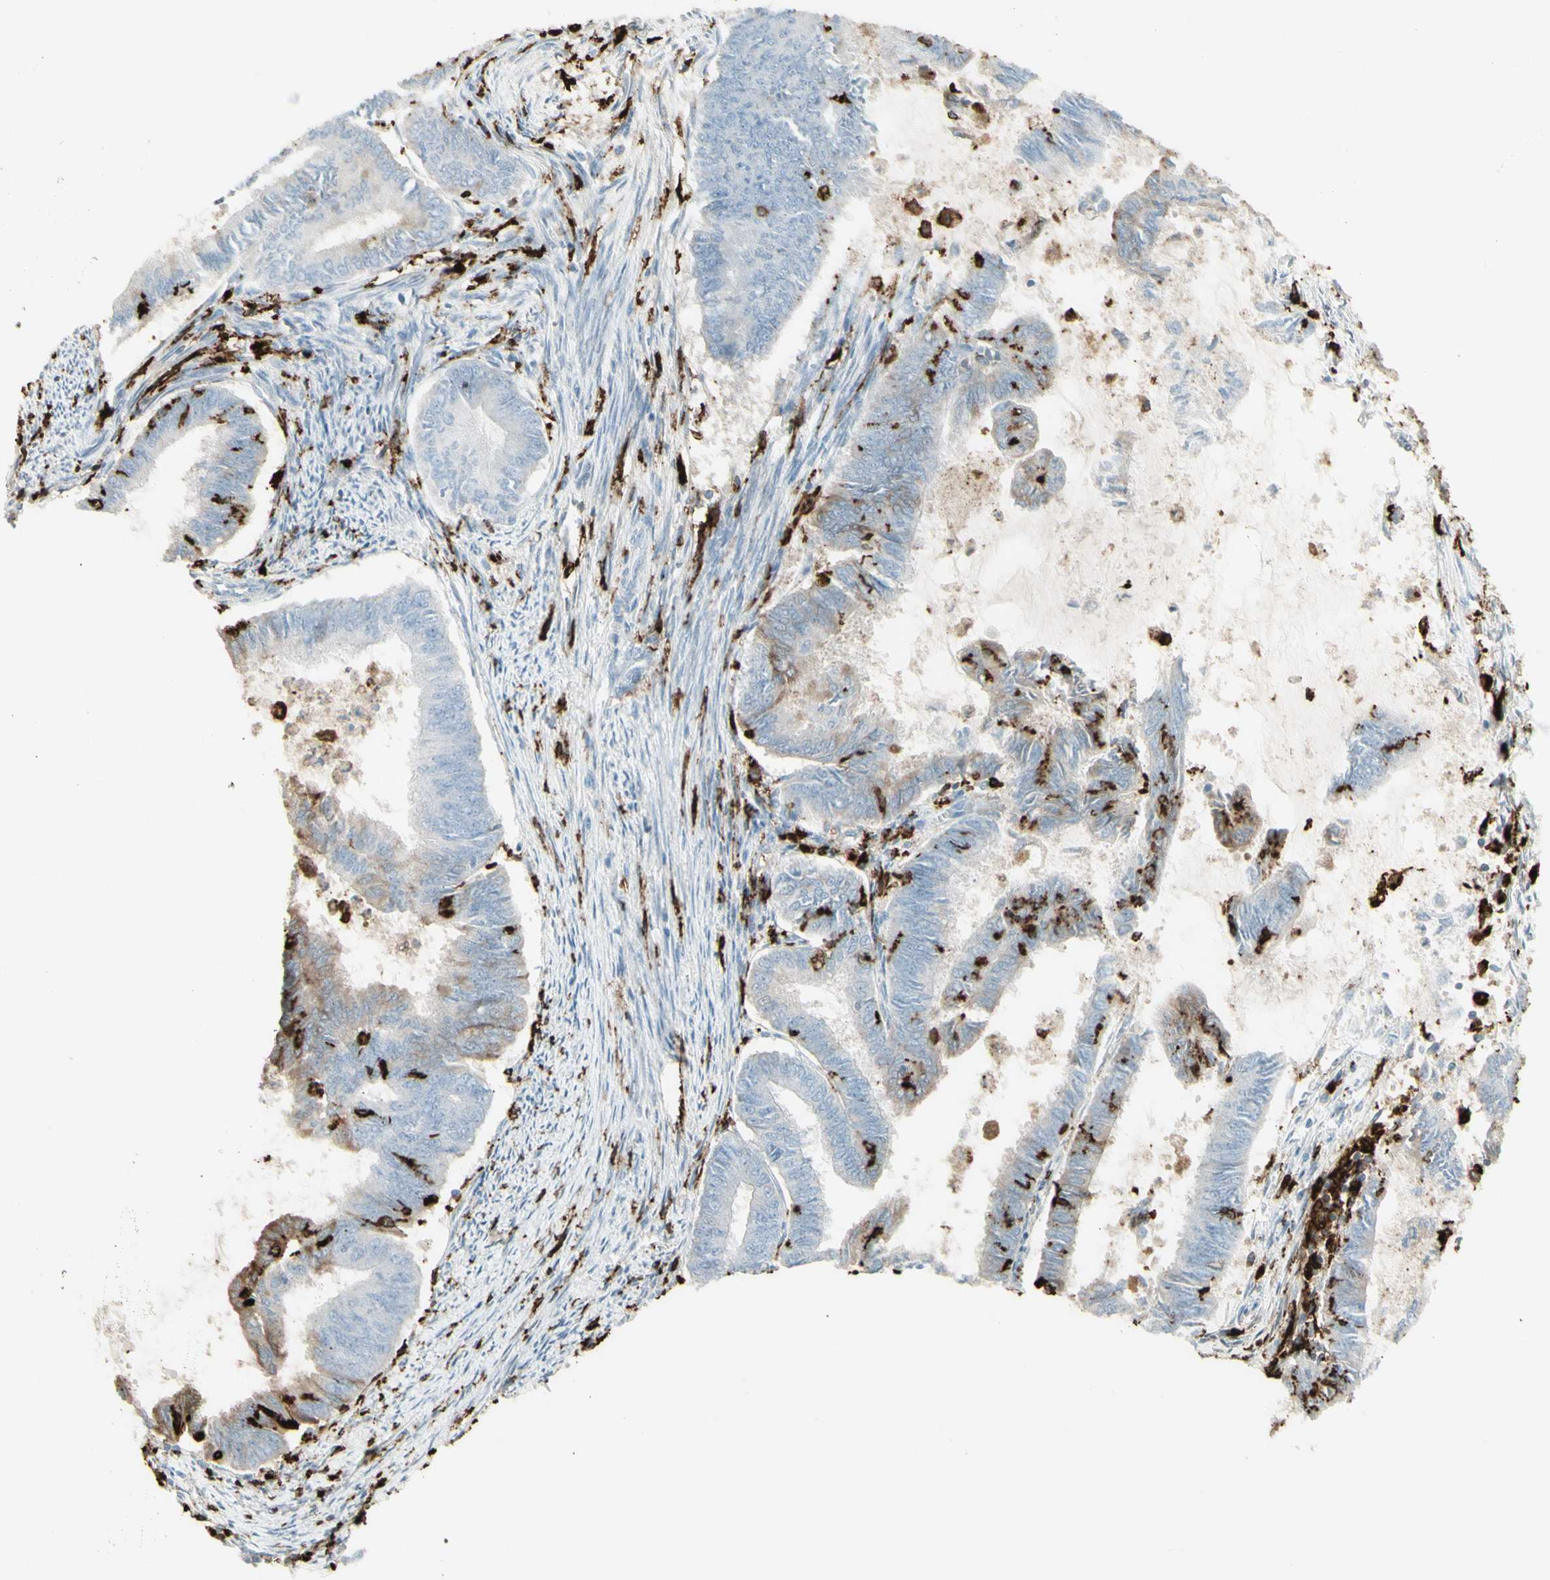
{"staining": {"intensity": "weak", "quantity": "<25%", "location": "cytoplasmic/membranous"}, "tissue": "endometrial cancer", "cell_type": "Tumor cells", "image_type": "cancer", "snomed": [{"axis": "morphology", "description": "Adenocarcinoma, NOS"}, {"axis": "topography", "description": "Endometrium"}], "caption": "DAB immunohistochemical staining of endometrial adenocarcinoma demonstrates no significant staining in tumor cells.", "gene": "HLA-DPB1", "patient": {"sex": "female", "age": 86}}